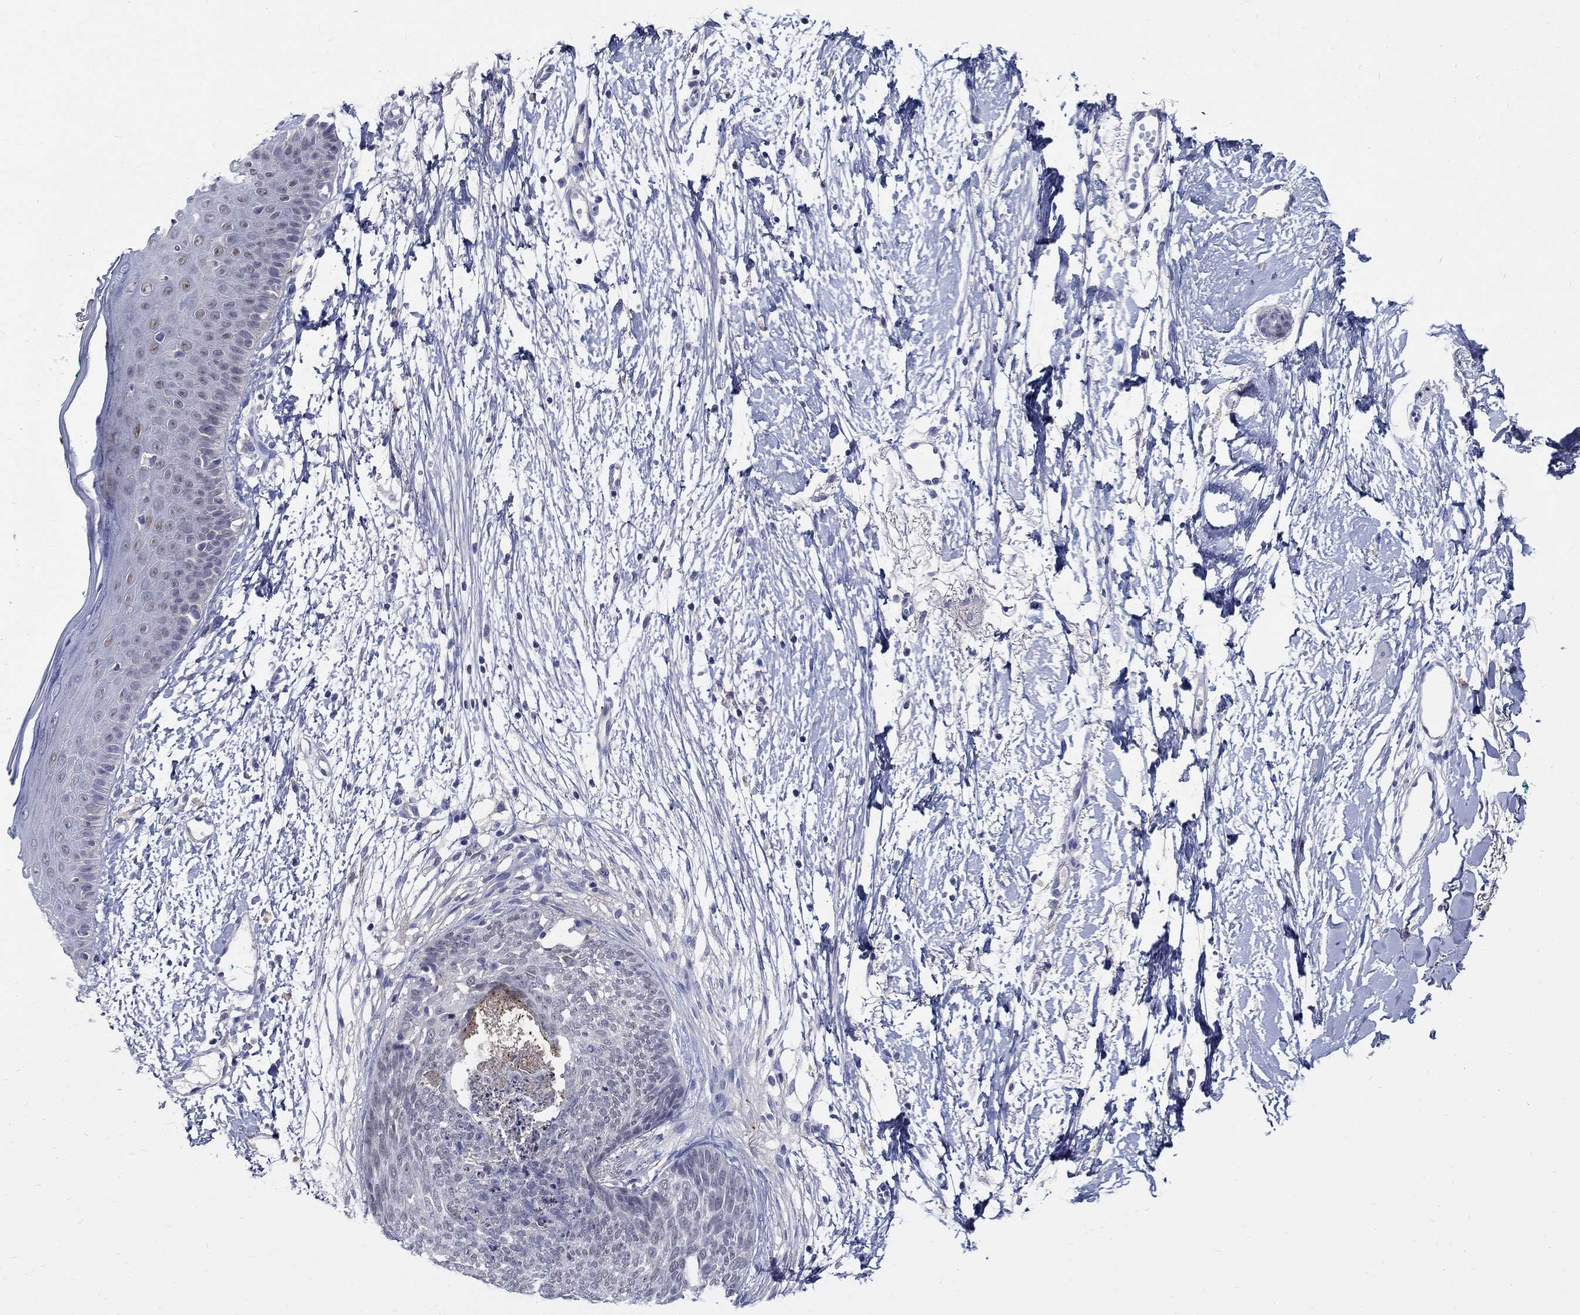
{"staining": {"intensity": "negative", "quantity": "none", "location": "none"}, "tissue": "skin cancer", "cell_type": "Tumor cells", "image_type": "cancer", "snomed": [{"axis": "morphology", "description": "Normal tissue, NOS"}, {"axis": "morphology", "description": "Basal cell carcinoma"}, {"axis": "topography", "description": "Skin"}], "caption": "There is no significant positivity in tumor cells of skin basal cell carcinoma. (Immunohistochemistry (ihc), brightfield microscopy, high magnification).", "gene": "SOX2", "patient": {"sex": "male", "age": 84}}